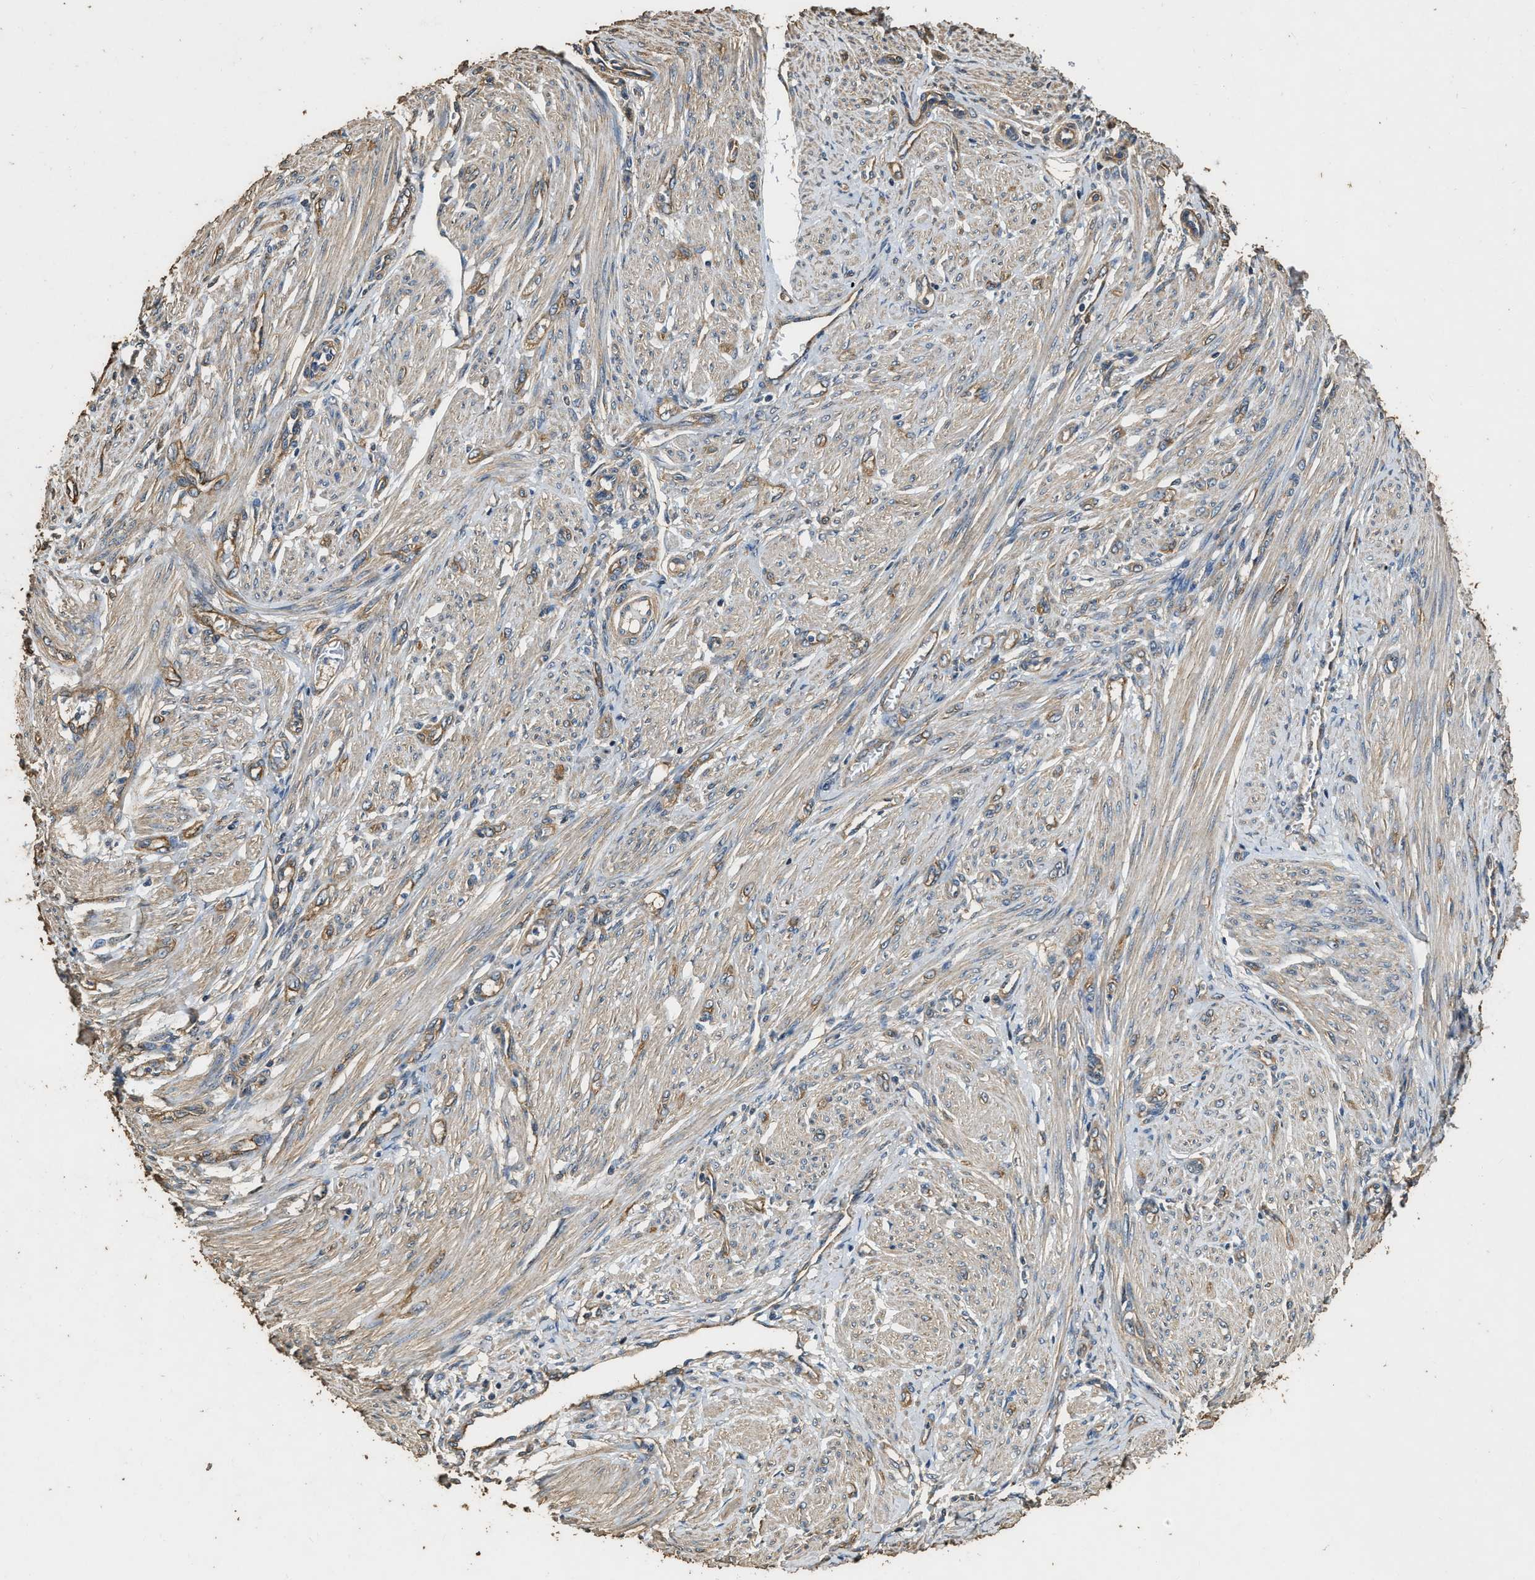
{"staining": {"intensity": "weak", "quantity": "25%-75%", "location": "cytoplasmic/membranous"}, "tissue": "endometrial cancer", "cell_type": "Tumor cells", "image_type": "cancer", "snomed": [{"axis": "morphology", "description": "Adenocarcinoma, NOS"}, {"axis": "topography", "description": "Endometrium"}], "caption": "An image of human endometrial adenocarcinoma stained for a protein shows weak cytoplasmic/membranous brown staining in tumor cells. (DAB (3,3'-diaminobenzidine) IHC with brightfield microscopy, high magnification).", "gene": "MIB1", "patient": {"sex": "female", "age": 70}}